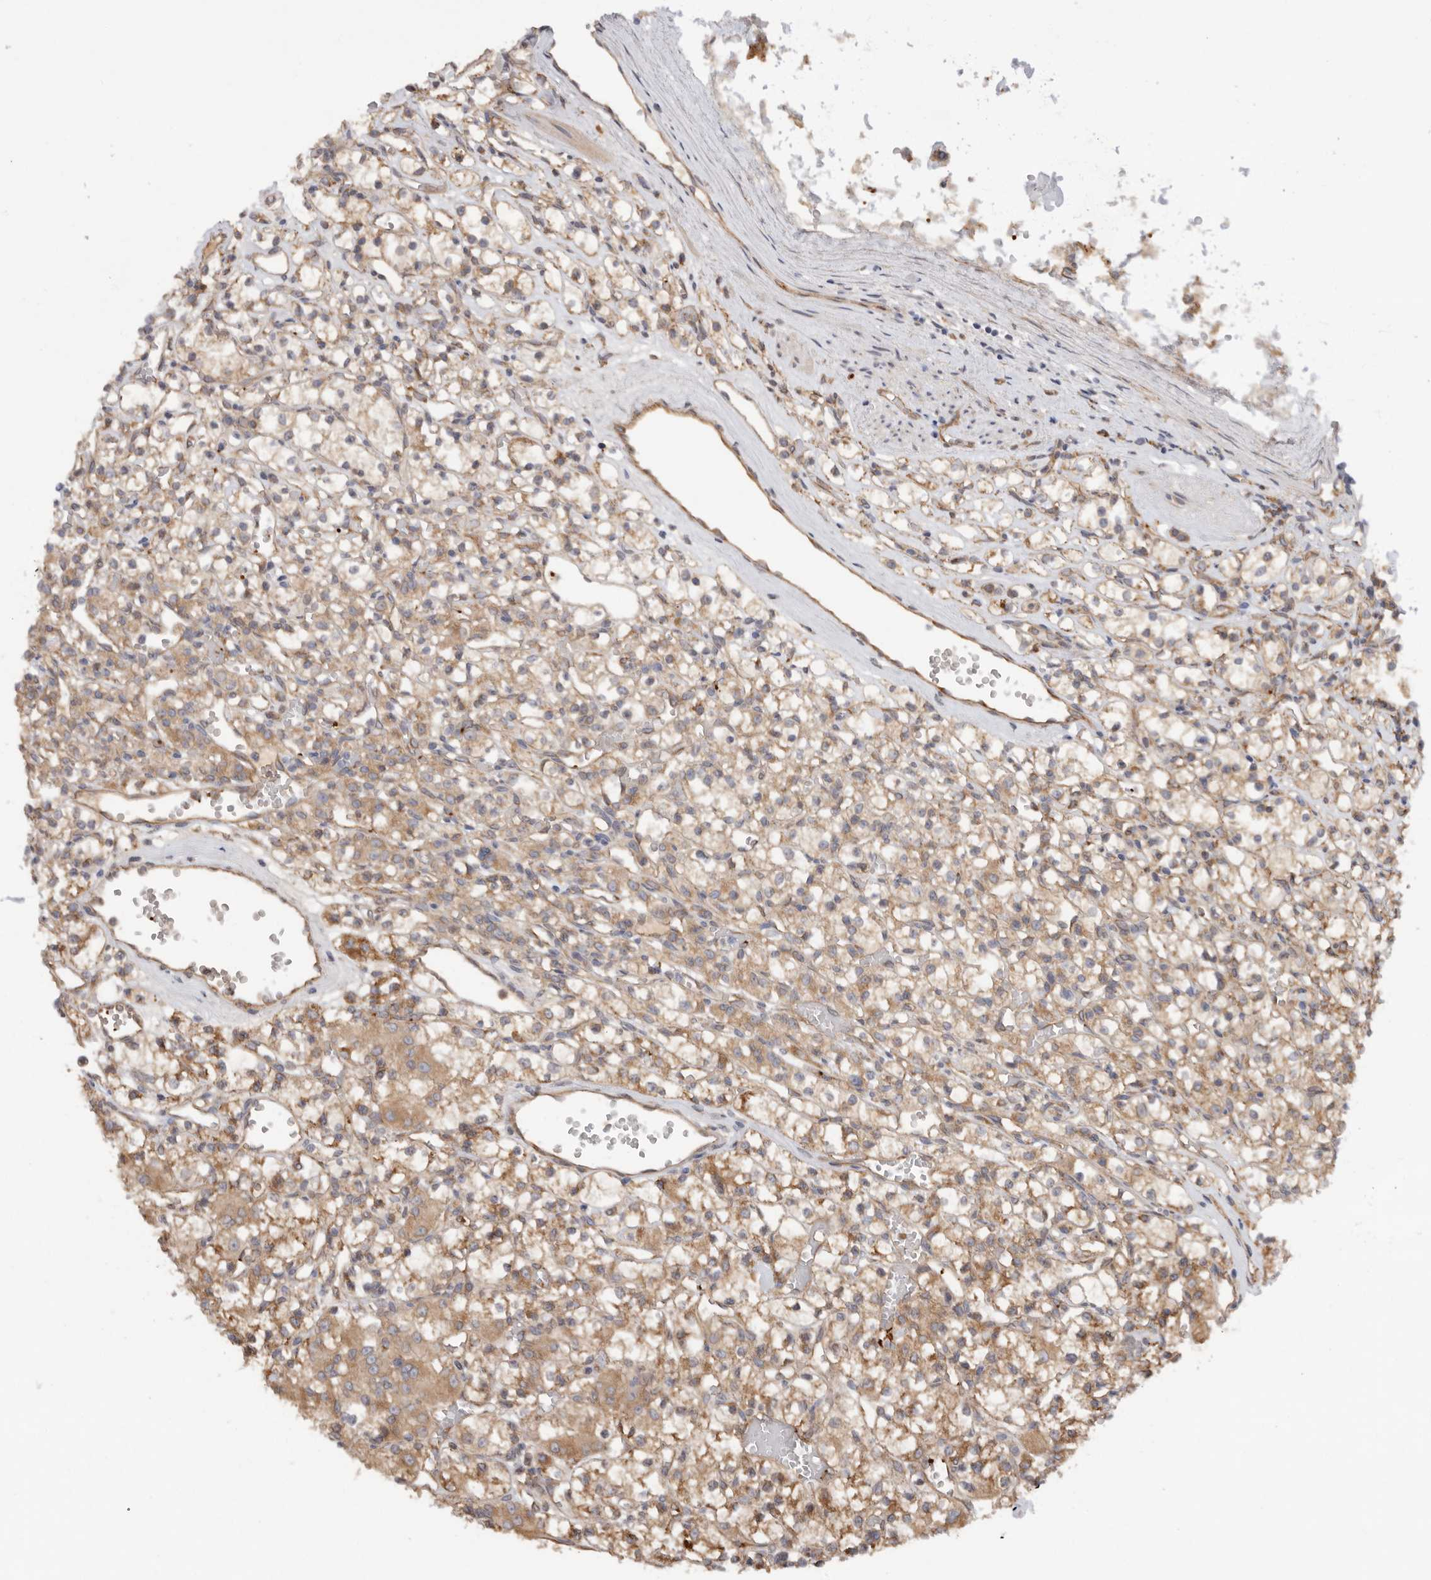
{"staining": {"intensity": "moderate", "quantity": ">75%", "location": "cytoplasmic/membranous"}, "tissue": "renal cancer", "cell_type": "Tumor cells", "image_type": "cancer", "snomed": [{"axis": "morphology", "description": "Adenocarcinoma, NOS"}, {"axis": "topography", "description": "Kidney"}], "caption": "Tumor cells exhibit medium levels of moderate cytoplasmic/membranous staining in approximately >75% of cells in adenocarcinoma (renal).", "gene": "CDC42BPB", "patient": {"sex": "female", "age": 59}}